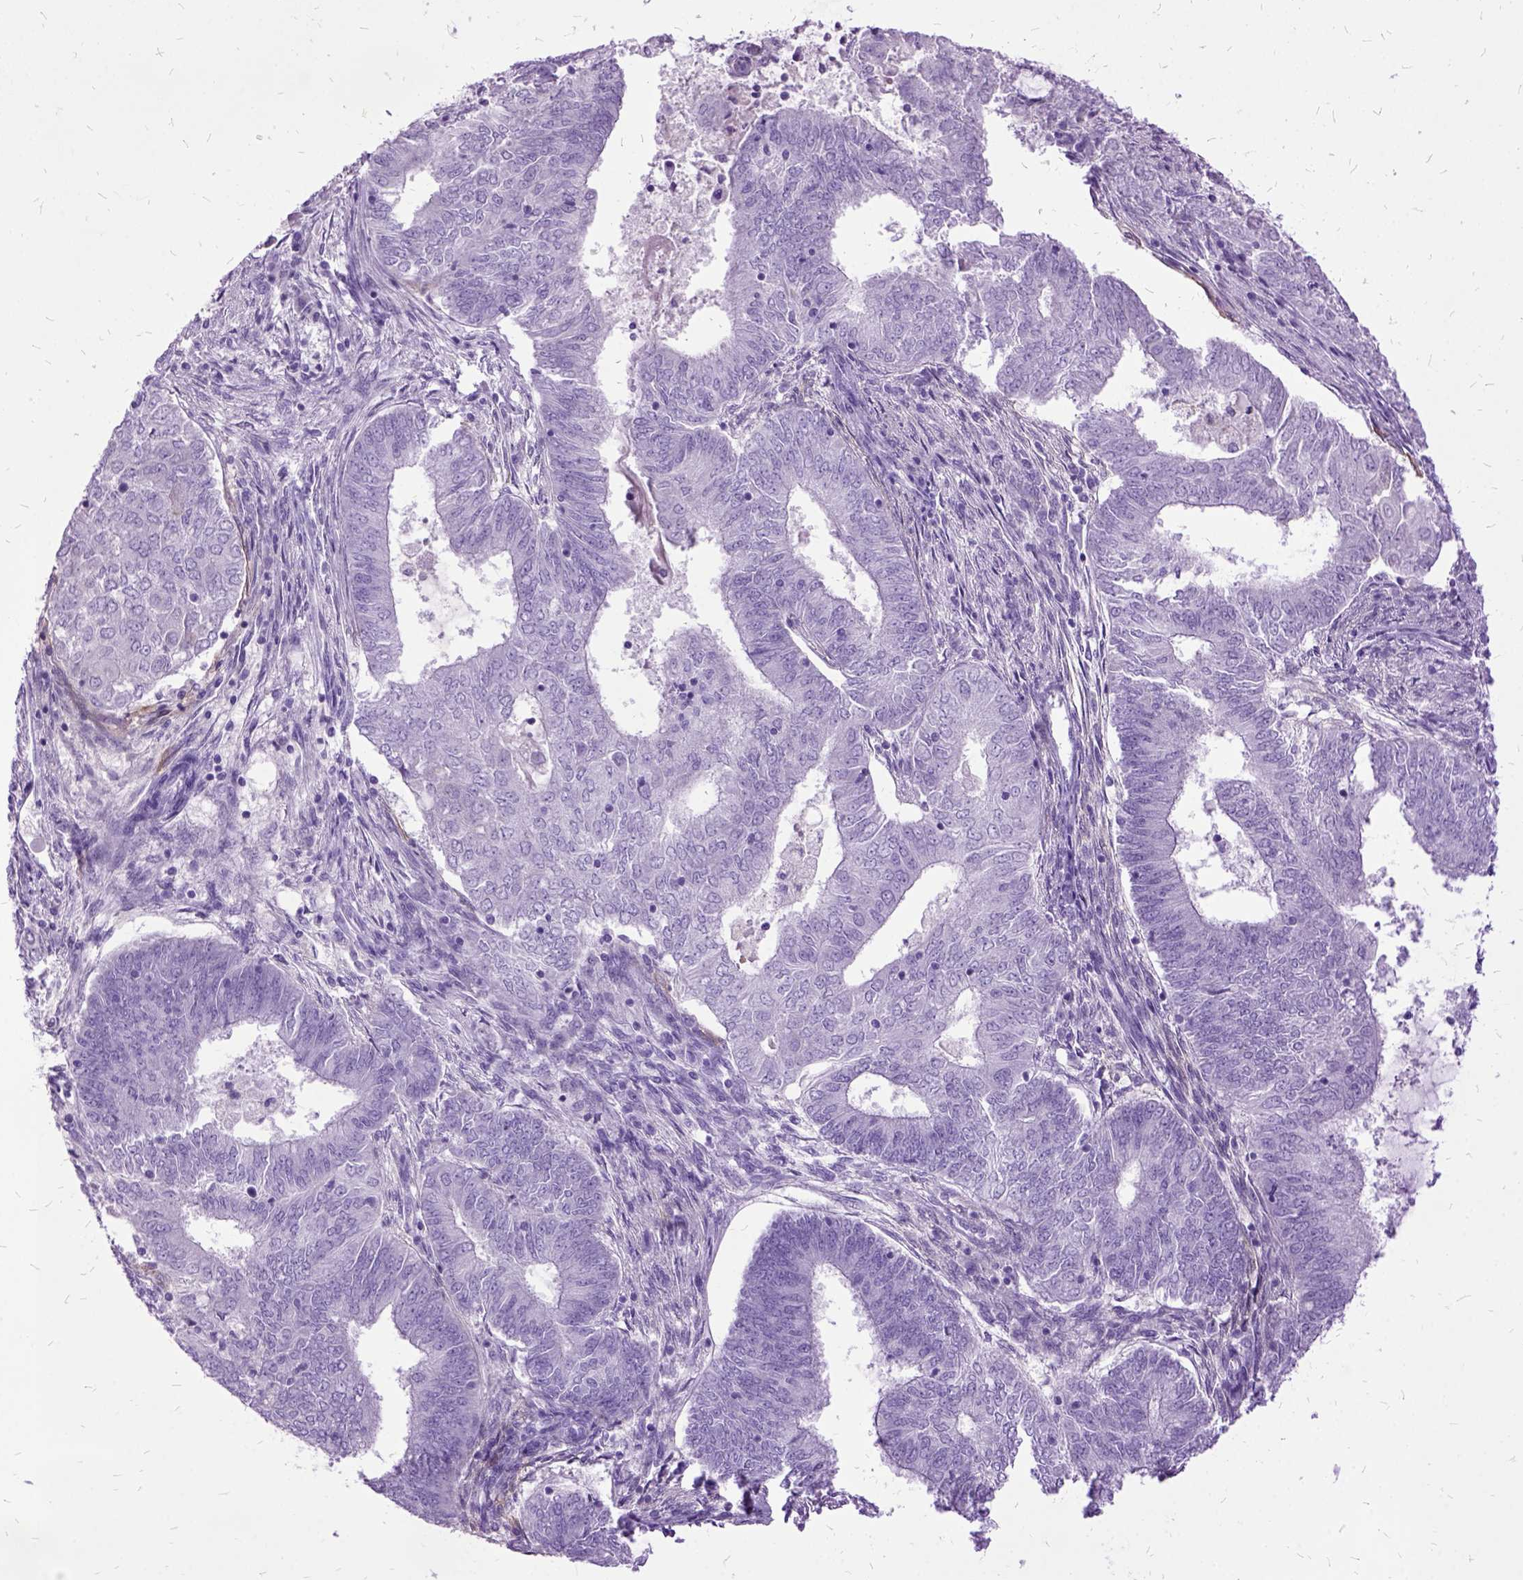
{"staining": {"intensity": "negative", "quantity": "none", "location": "none"}, "tissue": "endometrial cancer", "cell_type": "Tumor cells", "image_type": "cancer", "snomed": [{"axis": "morphology", "description": "Adenocarcinoma, NOS"}, {"axis": "topography", "description": "Endometrium"}], "caption": "This is an immunohistochemistry image of human endometrial cancer (adenocarcinoma). There is no positivity in tumor cells.", "gene": "MME", "patient": {"sex": "female", "age": 62}}